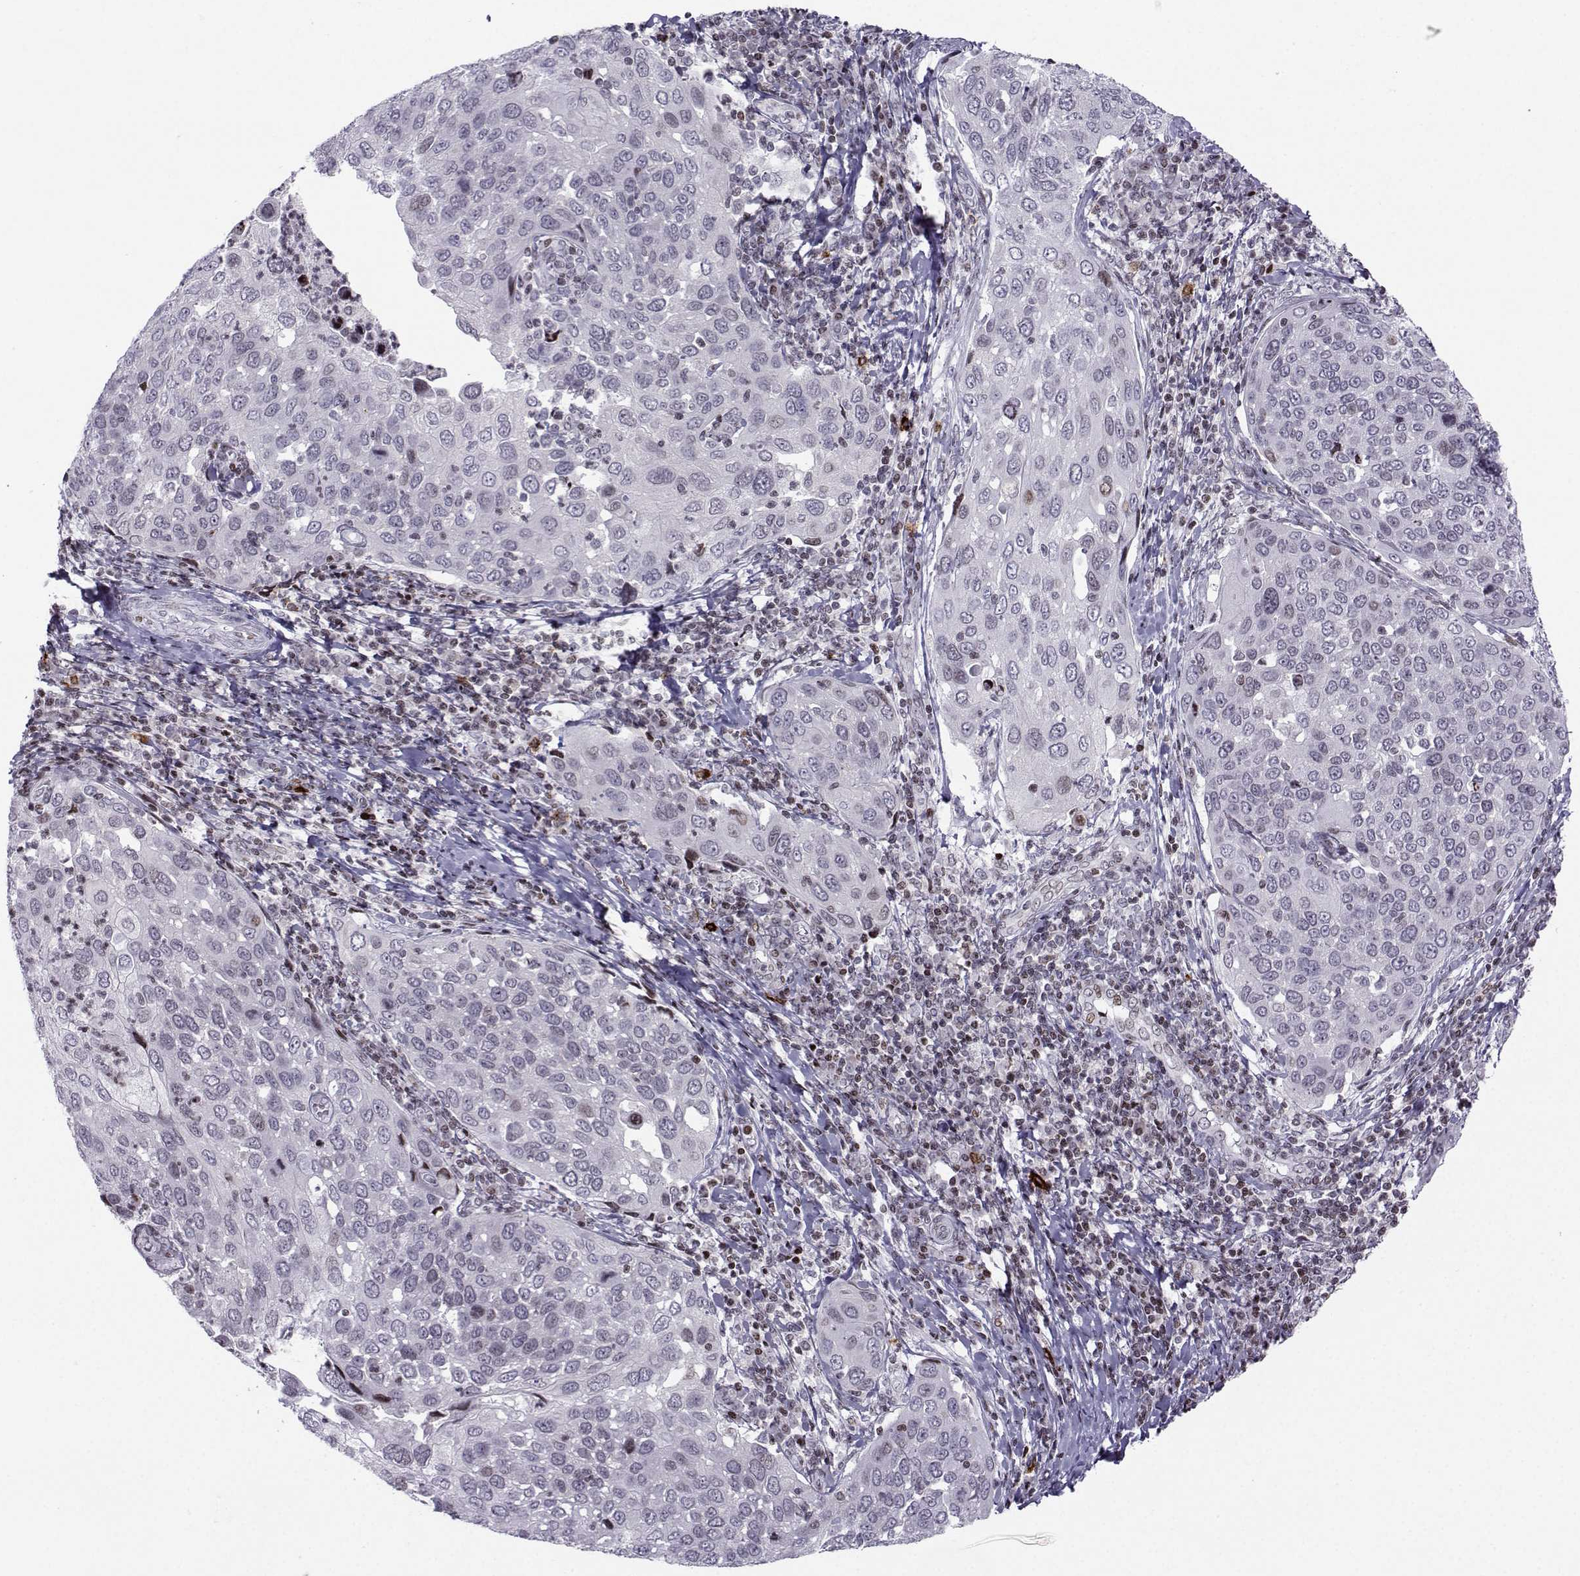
{"staining": {"intensity": "negative", "quantity": "none", "location": "none"}, "tissue": "cervical cancer", "cell_type": "Tumor cells", "image_type": "cancer", "snomed": [{"axis": "morphology", "description": "Squamous cell carcinoma, NOS"}, {"axis": "topography", "description": "Cervix"}], "caption": "The micrograph demonstrates no significant staining in tumor cells of cervical cancer (squamous cell carcinoma). The staining was performed using DAB (3,3'-diaminobenzidine) to visualize the protein expression in brown, while the nuclei were stained in blue with hematoxylin (Magnification: 20x).", "gene": "ZNF19", "patient": {"sex": "female", "age": 54}}